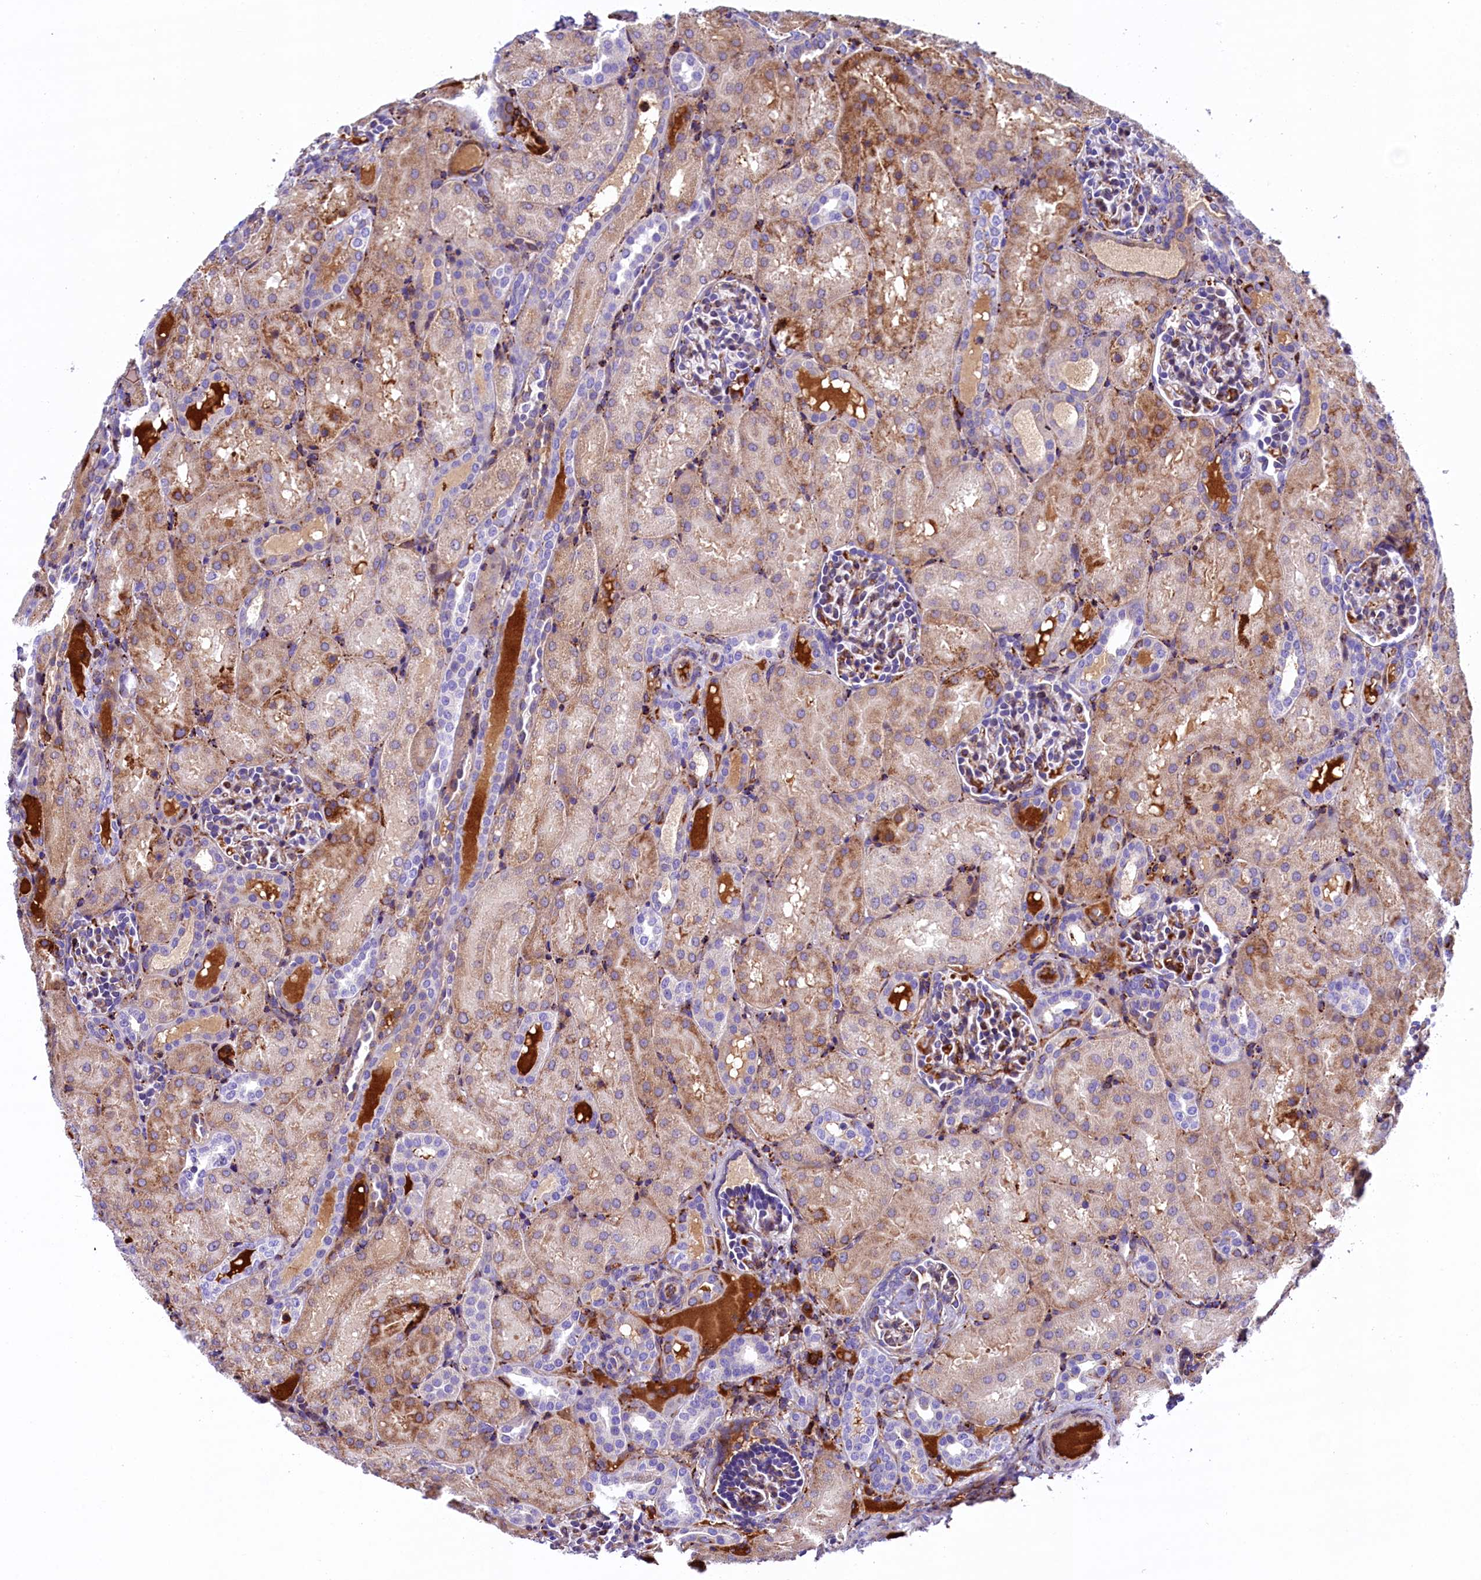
{"staining": {"intensity": "moderate", "quantity": "<25%", "location": "cytoplasmic/membranous"}, "tissue": "kidney", "cell_type": "Cells in glomeruli", "image_type": "normal", "snomed": [{"axis": "morphology", "description": "Normal tissue, NOS"}, {"axis": "topography", "description": "Kidney"}], "caption": "Immunohistochemical staining of unremarkable kidney shows moderate cytoplasmic/membranous protein positivity in about <25% of cells in glomeruli. Using DAB (3,3'-diaminobenzidine) (brown) and hematoxylin (blue) stains, captured at high magnification using brightfield microscopy.", "gene": "CMTR2", "patient": {"sex": "male", "age": 1}}